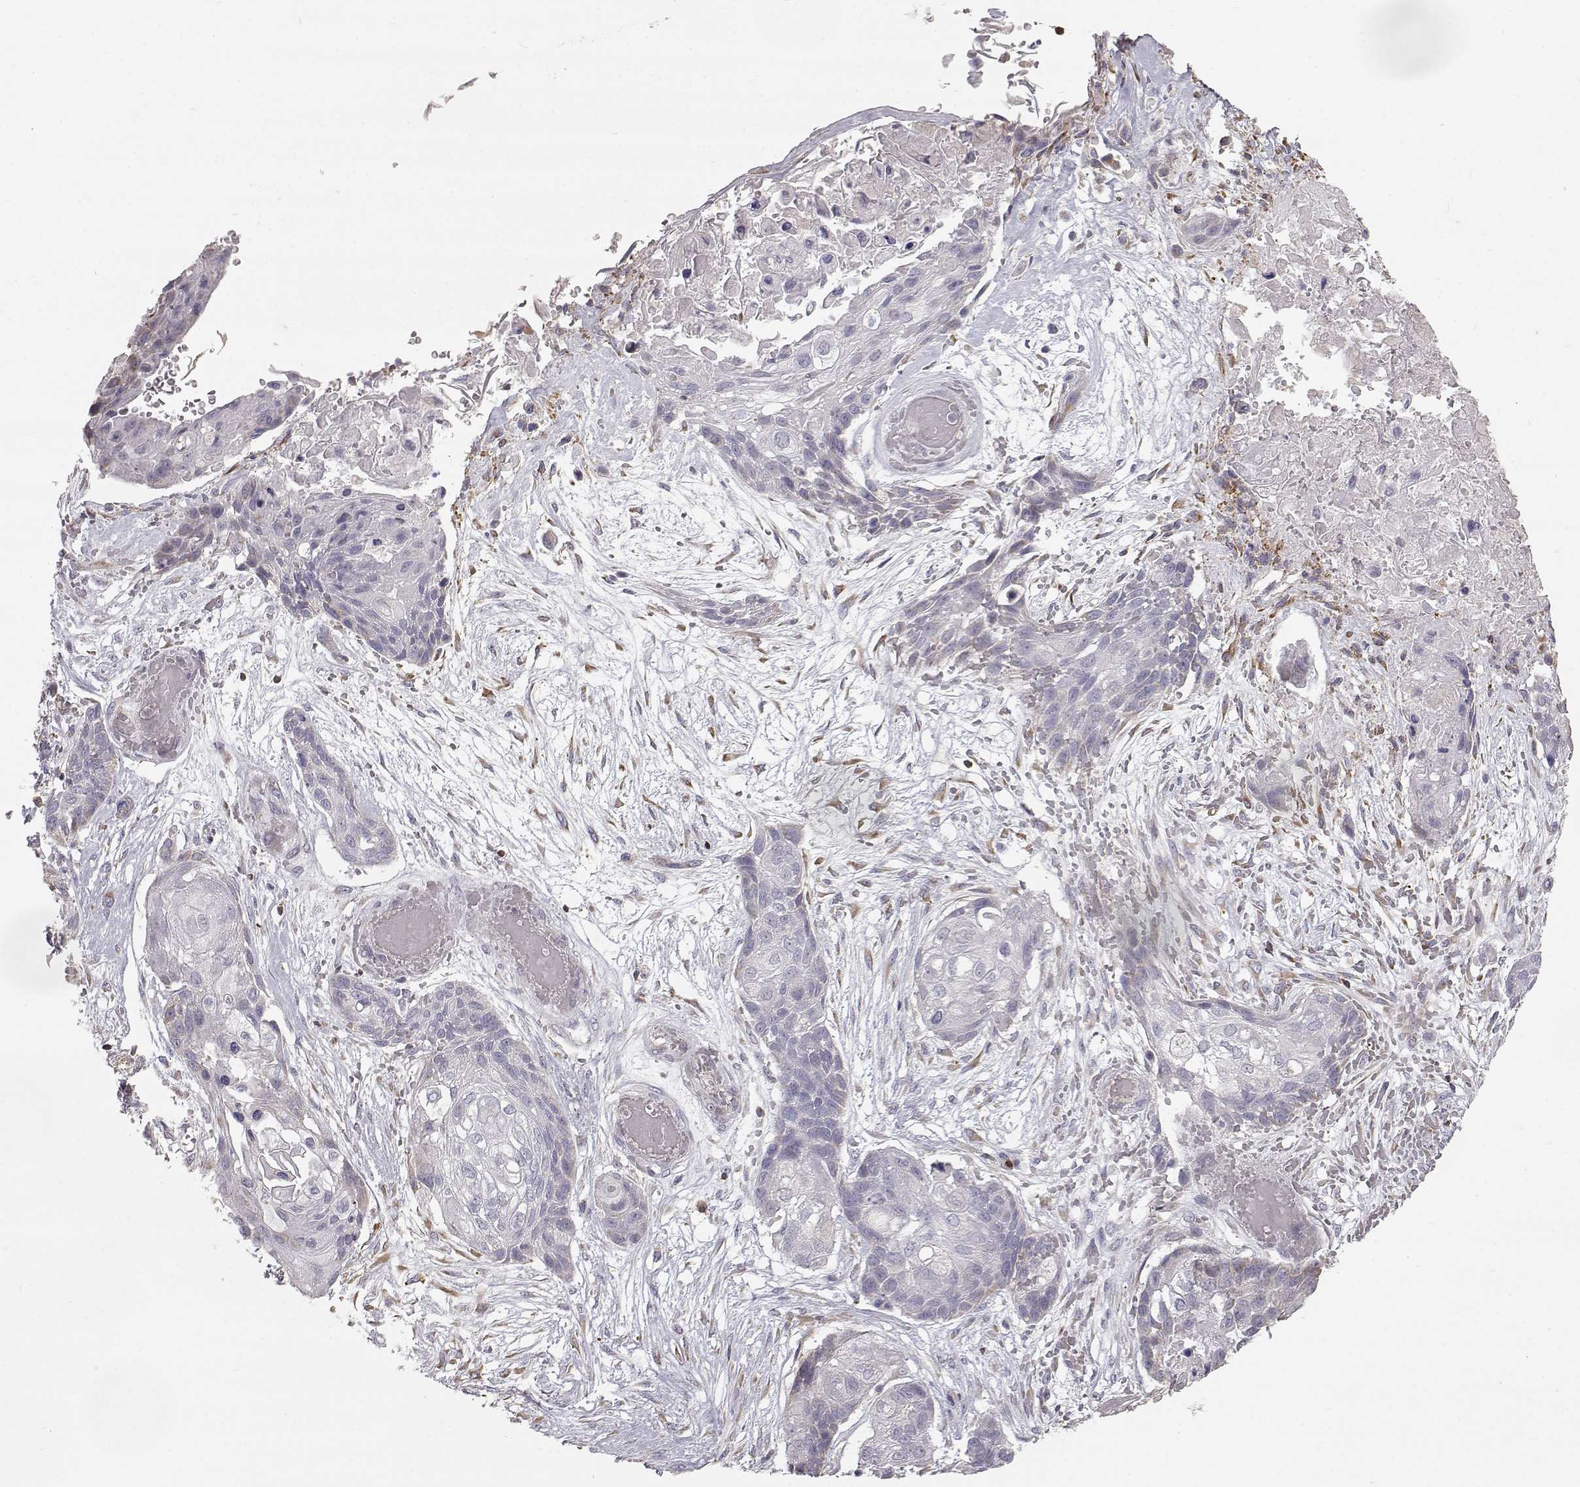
{"staining": {"intensity": "weak", "quantity": "<25%", "location": "cytoplasmic/membranous"}, "tissue": "lung cancer", "cell_type": "Tumor cells", "image_type": "cancer", "snomed": [{"axis": "morphology", "description": "Squamous cell carcinoma, NOS"}, {"axis": "topography", "description": "Lung"}], "caption": "Image shows no protein expression in tumor cells of squamous cell carcinoma (lung) tissue. (DAB immunohistochemistry visualized using brightfield microscopy, high magnification).", "gene": "GRAP2", "patient": {"sex": "male", "age": 69}}